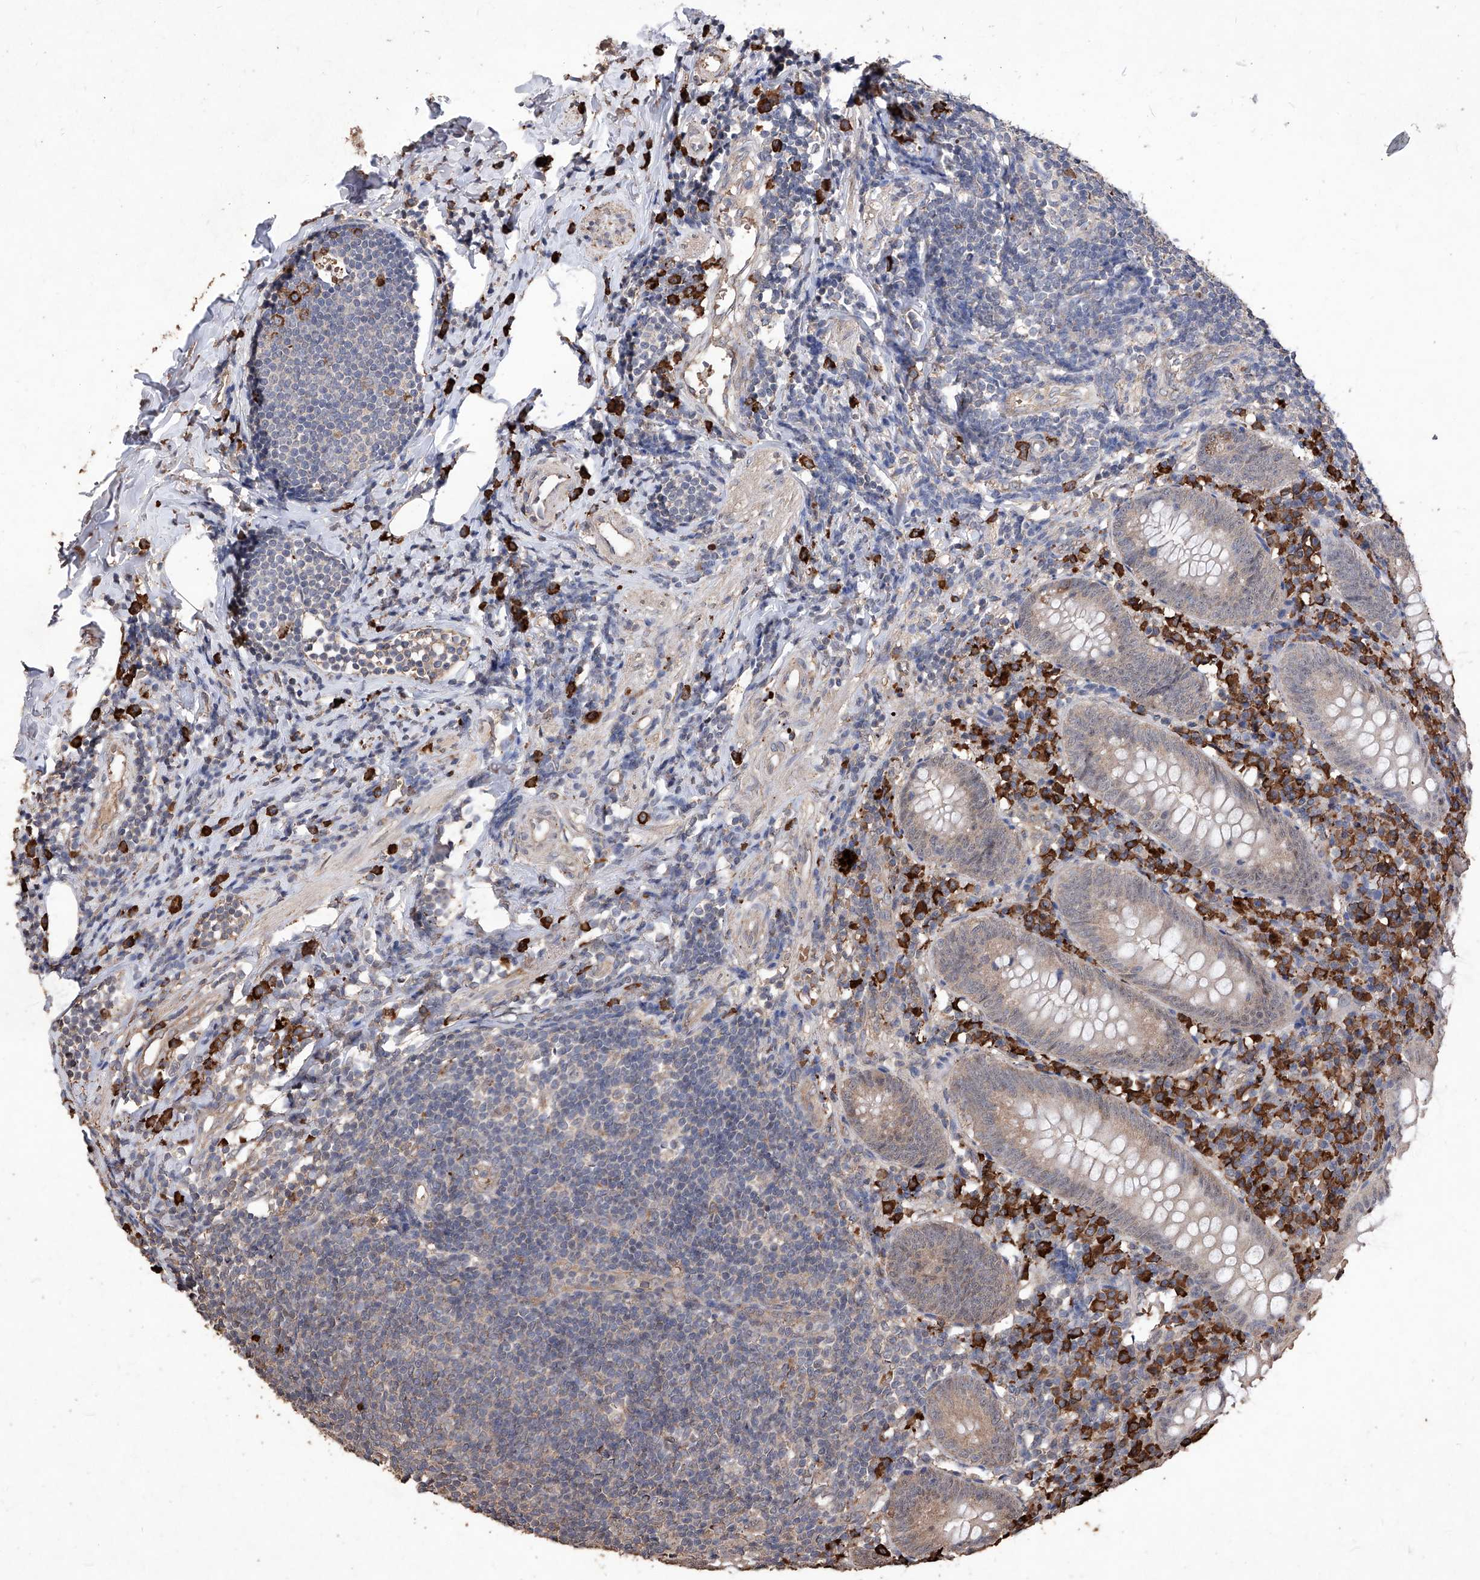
{"staining": {"intensity": "weak", "quantity": "25%-75%", "location": "cytoplasmic/membranous"}, "tissue": "appendix", "cell_type": "Glandular cells", "image_type": "normal", "snomed": [{"axis": "morphology", "description": "Normal tissue, NOS"}, {"axis": "topography", "description": "Appendix"}], "caption": "IHC of unremarkable appendix exhibits low levels of weak cytoplasmic/membranous staining in approximately 25%-75% of glandular cells. (DAB IHC, brown staining for protein, blue staining for nuclei).", "gene": "EML1", "patient": {"sex": "female", "age": 54}}